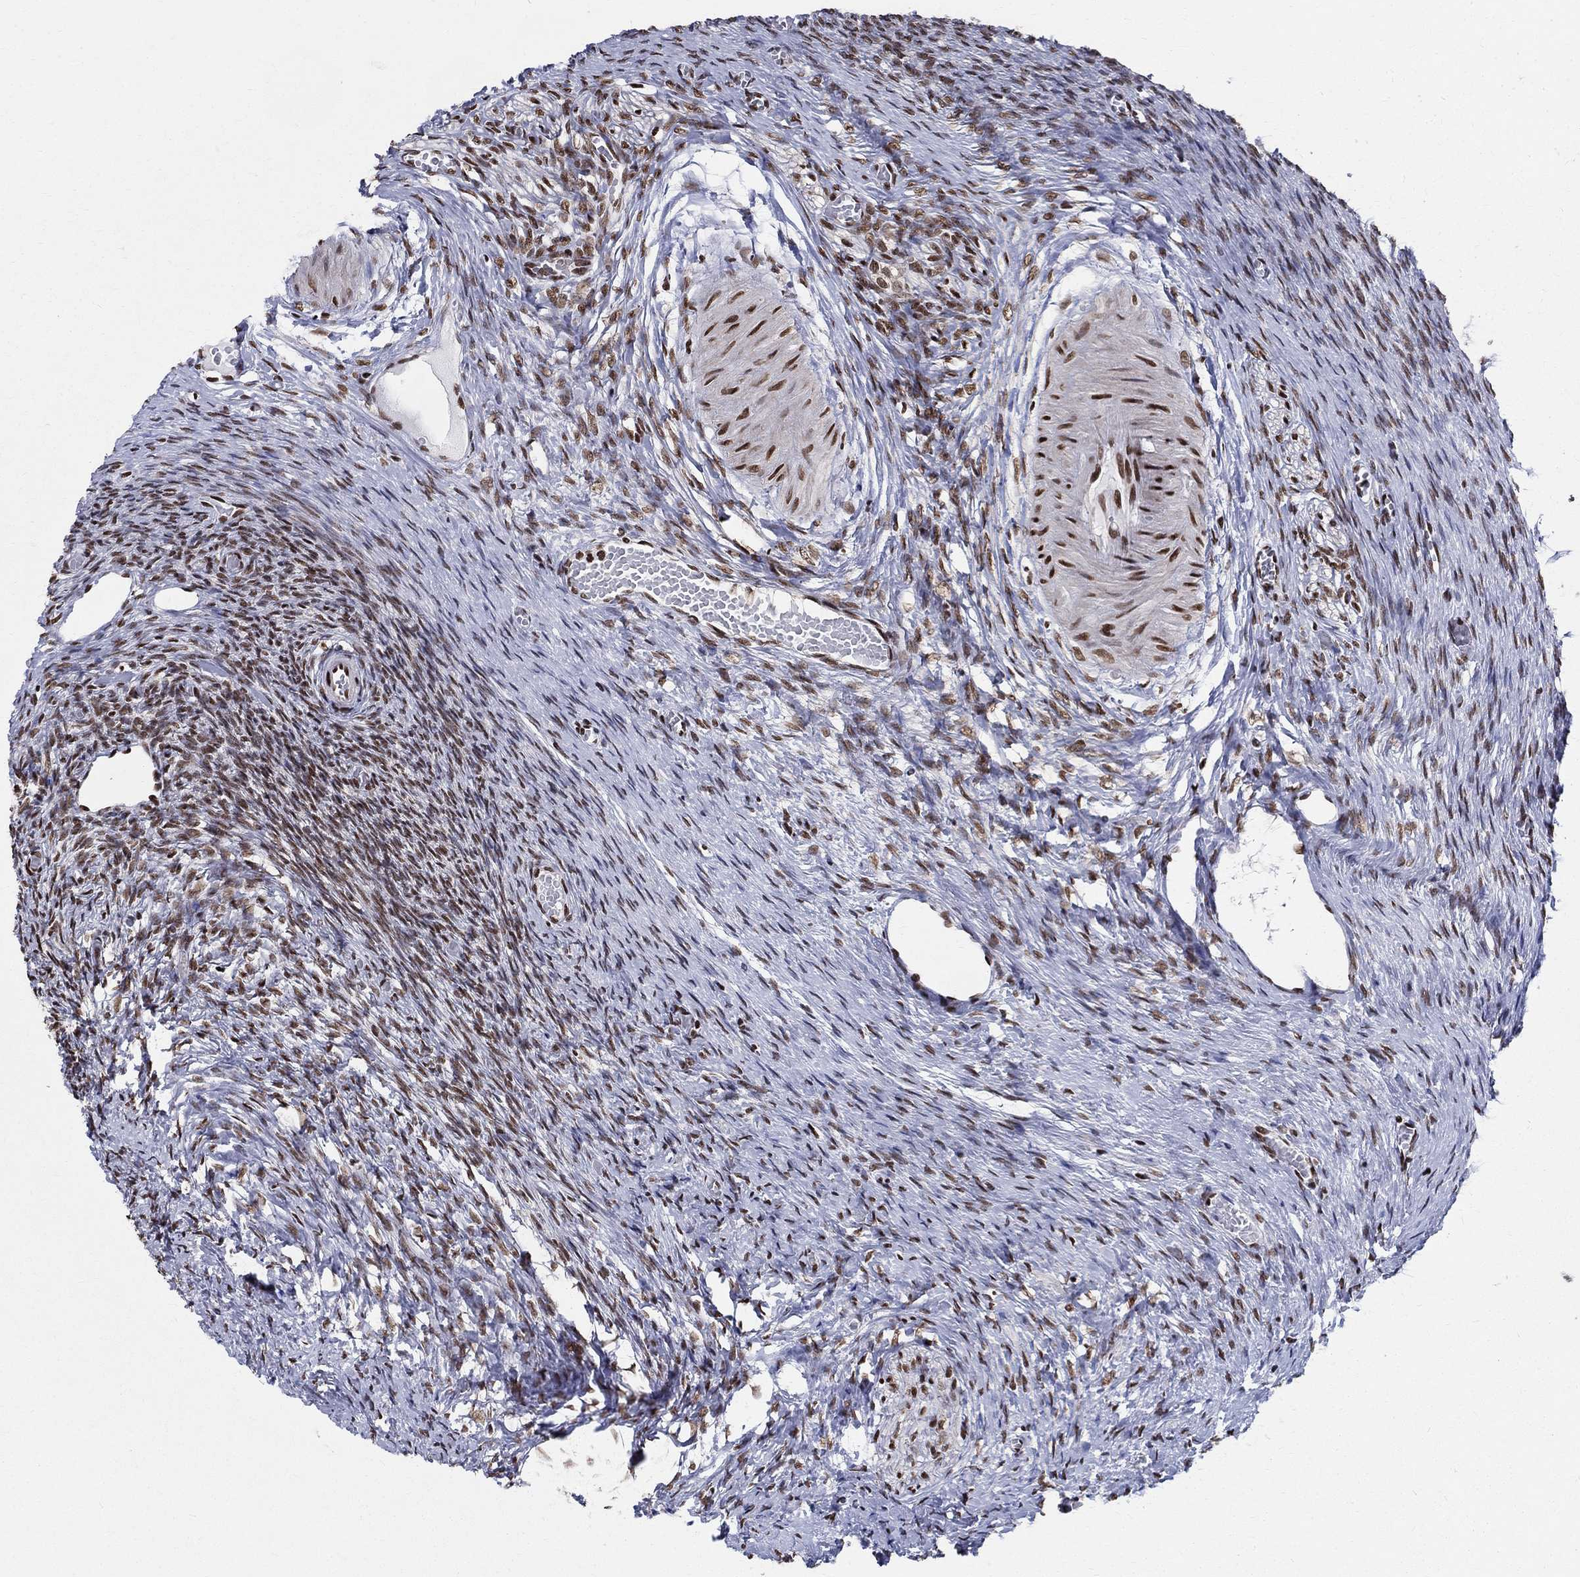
{"staining": {"intensity": "strong", "quantity": "25%-75%", "location": "nuclear"}, "tissue": "ovary", "cell_type": "Follicle cells", "image_type": "normal", "snomed": [{"axis": "morphology", "description": "Normal tissue, NOS"}, {"axis": "topography", "description": "Ovary"}], "caption": "IHC of unremarkable ovary displays high levels of strong nuclear staining in about 25%-75% of follicle cells. (DAB (3,3'-diaminobenzidine) IHC, brown staining for protein, blue staining for nuclei).", "gene": "FBXO16", "patient": {"sex": "female", "age": 27}}